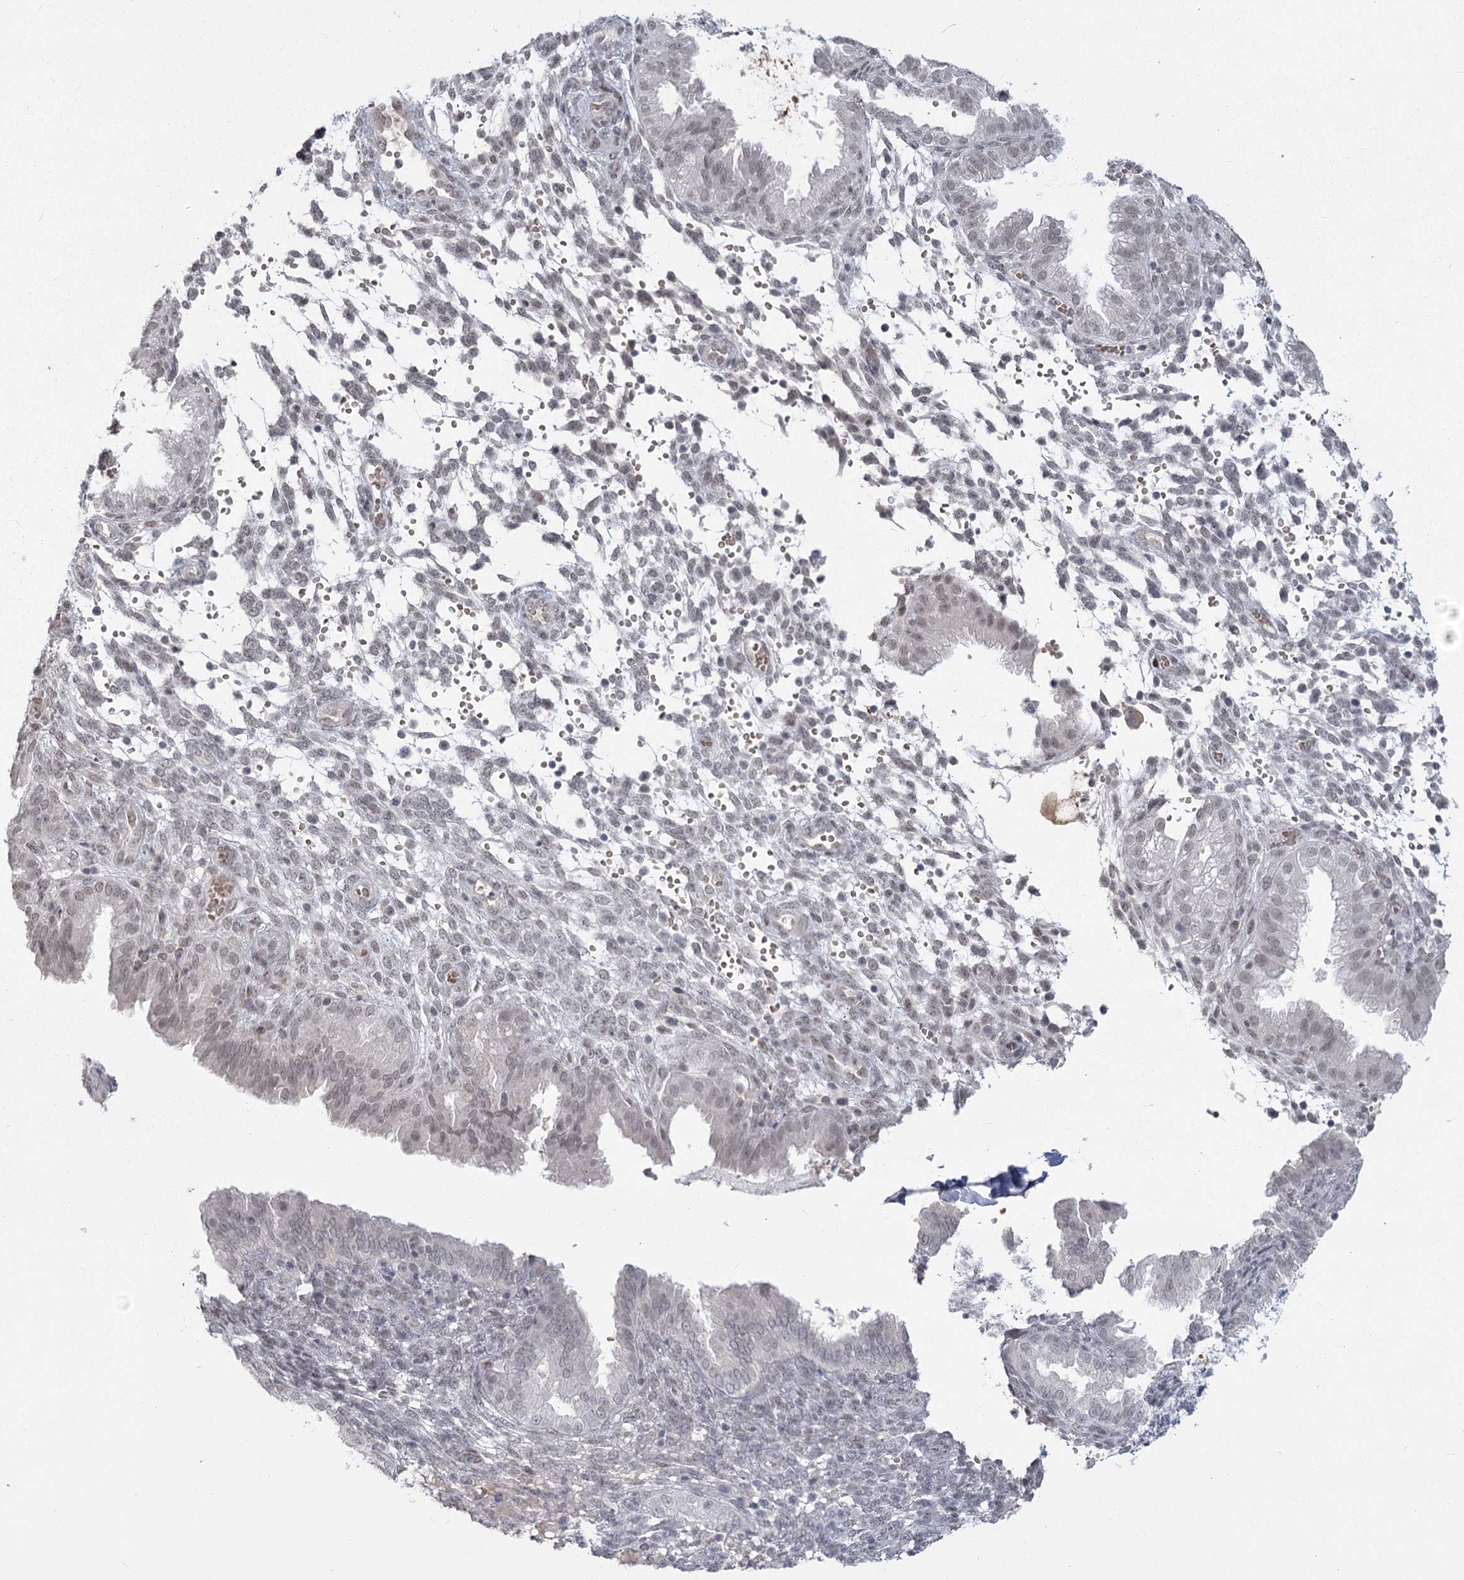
{"staining": {"intensity": "negative", "quantity": "none", "location": "none"}, "tissue": "endometrium", "cell_type": "Cells in endometrial stroma", "image_type": "normal", "snomed": [{"axis": "morphology", "description": "Normal tissue, NOS"}, {"axis": "topography", "description": "Endometrium"}], "caption": "Immunohistochemistry image of unremarkable endometrium stained for a protein (brown), which shows no expression in cells in endometrial stroma.", "gene": "LY6G5C", "patient": {"sex": "female", "age": 33}}